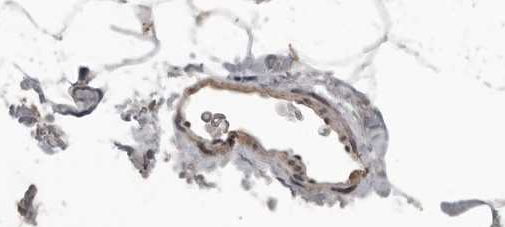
{"staining": {"intensity": "moderate", "quantity": "25%-75%", "location": "cytoplasmic/membranous"}, "tissue": "adipose tissue", "cell_type": "Adipocytes", "image_type": "normal", "snomed": [{"axis": "morphology", "description": "Normal tissue, NOS"}, {"axis": "morphology", "description": "Fibrosis, NOS"}, {"axis": "topography", "description": "Breast"}, {"axis": "topography", "description": "Adipose tissue"}], "caption": "Adipose tissue stained with immunohistochemistry exhibits moderate cytoplasmic/membranous staining in approximately 25%-75% of adipocytes.", "gene": "AKAP7", "patient": {"sex": "female", "age": 39}}